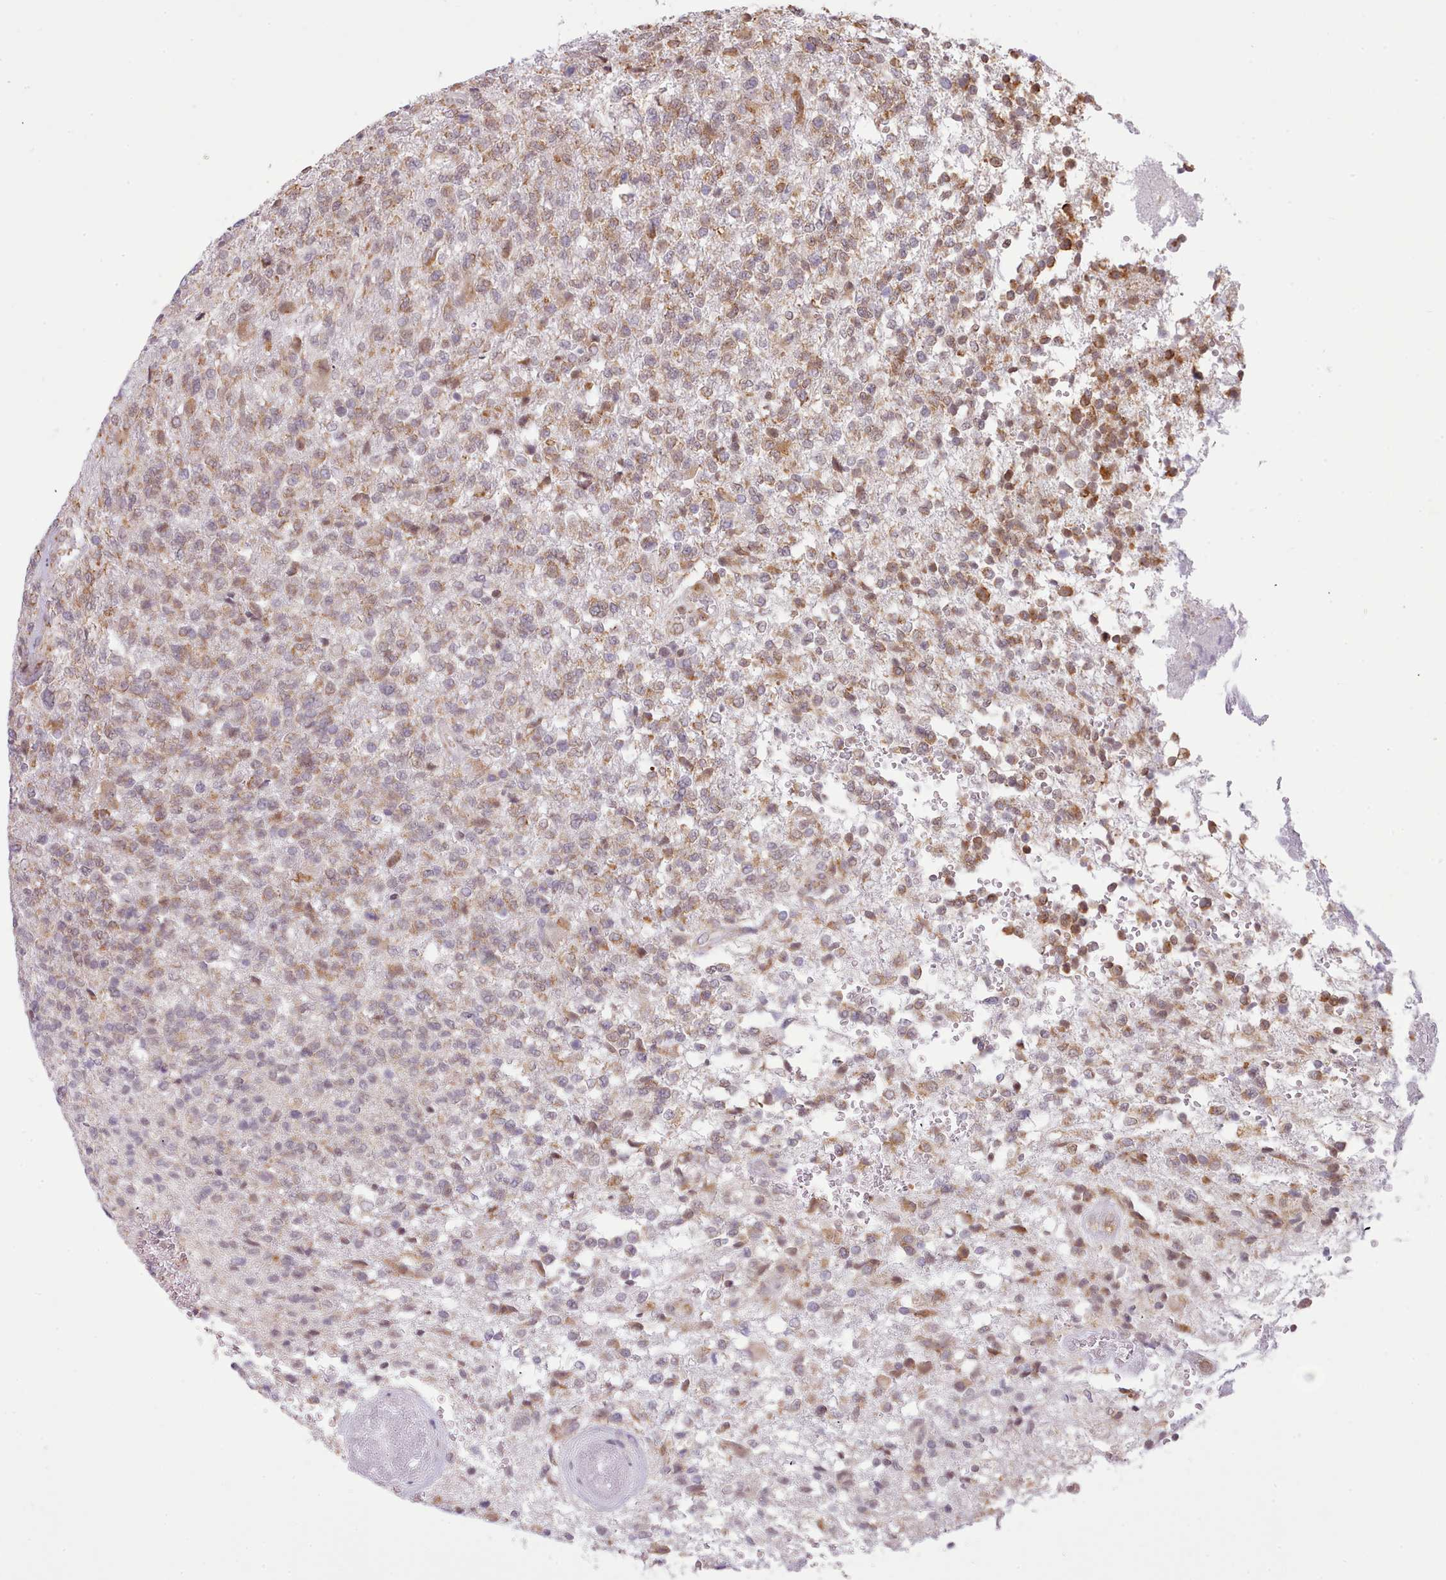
{"staining": {"intensity": "moderate", "quantity": "25%-75%", "location": "cytoplasmic/membranous"}, "tissue": "glioma", "cell_type": "Tumor cells", "image_type": "cancer", "snomed": [{"axis": "morphology", "description": "Glioma, malignant, High grade"}, {"axis": "topography", "description": "Brain"}], "caption": "A medium amount of moderate cytoplasmic/membranous positivity is identified in about 25%-75% of tumor cells in malignant glioma (high-grade) tissue.", "gene": "SEC61B", "patient": {"sex": "male", "age": 56}}